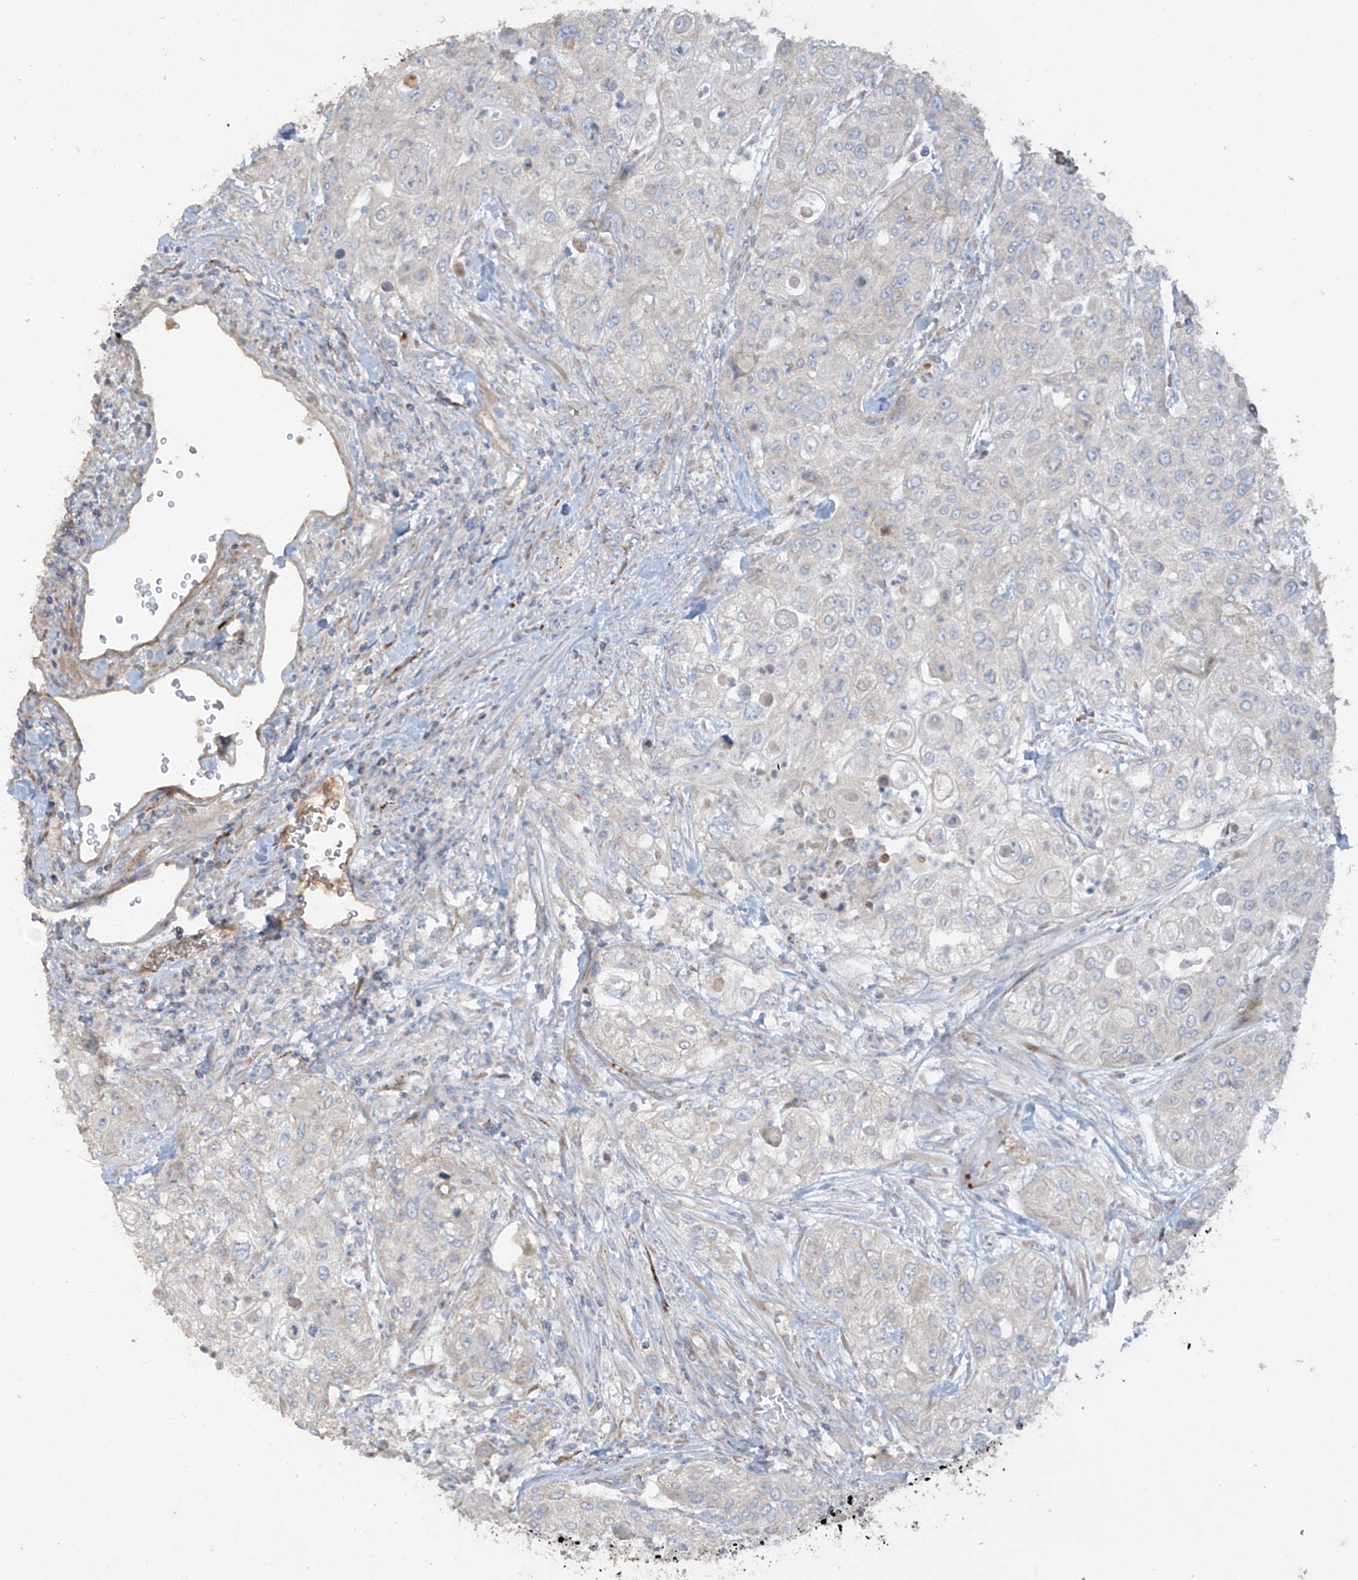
{"staining": {"intensity": "negative", "quantity": "none", "location": "none"}, "tissue": "urothelial cancer", "cell_type": "Tumor cells", "image_type": "cancer", "snomed": [{"axis": "morphology", "description": "Urothelial carcinoma, High grade"}, {"axis": "topography", "description": "Urinary bladder"}], "caption": "A histopathology image of high-grade urothelial carcinoma stained for a protein exhibits no brown staining in tumor cells.", "gene": "ABTB1", "patient": {"sex": "female", "age": 79}}